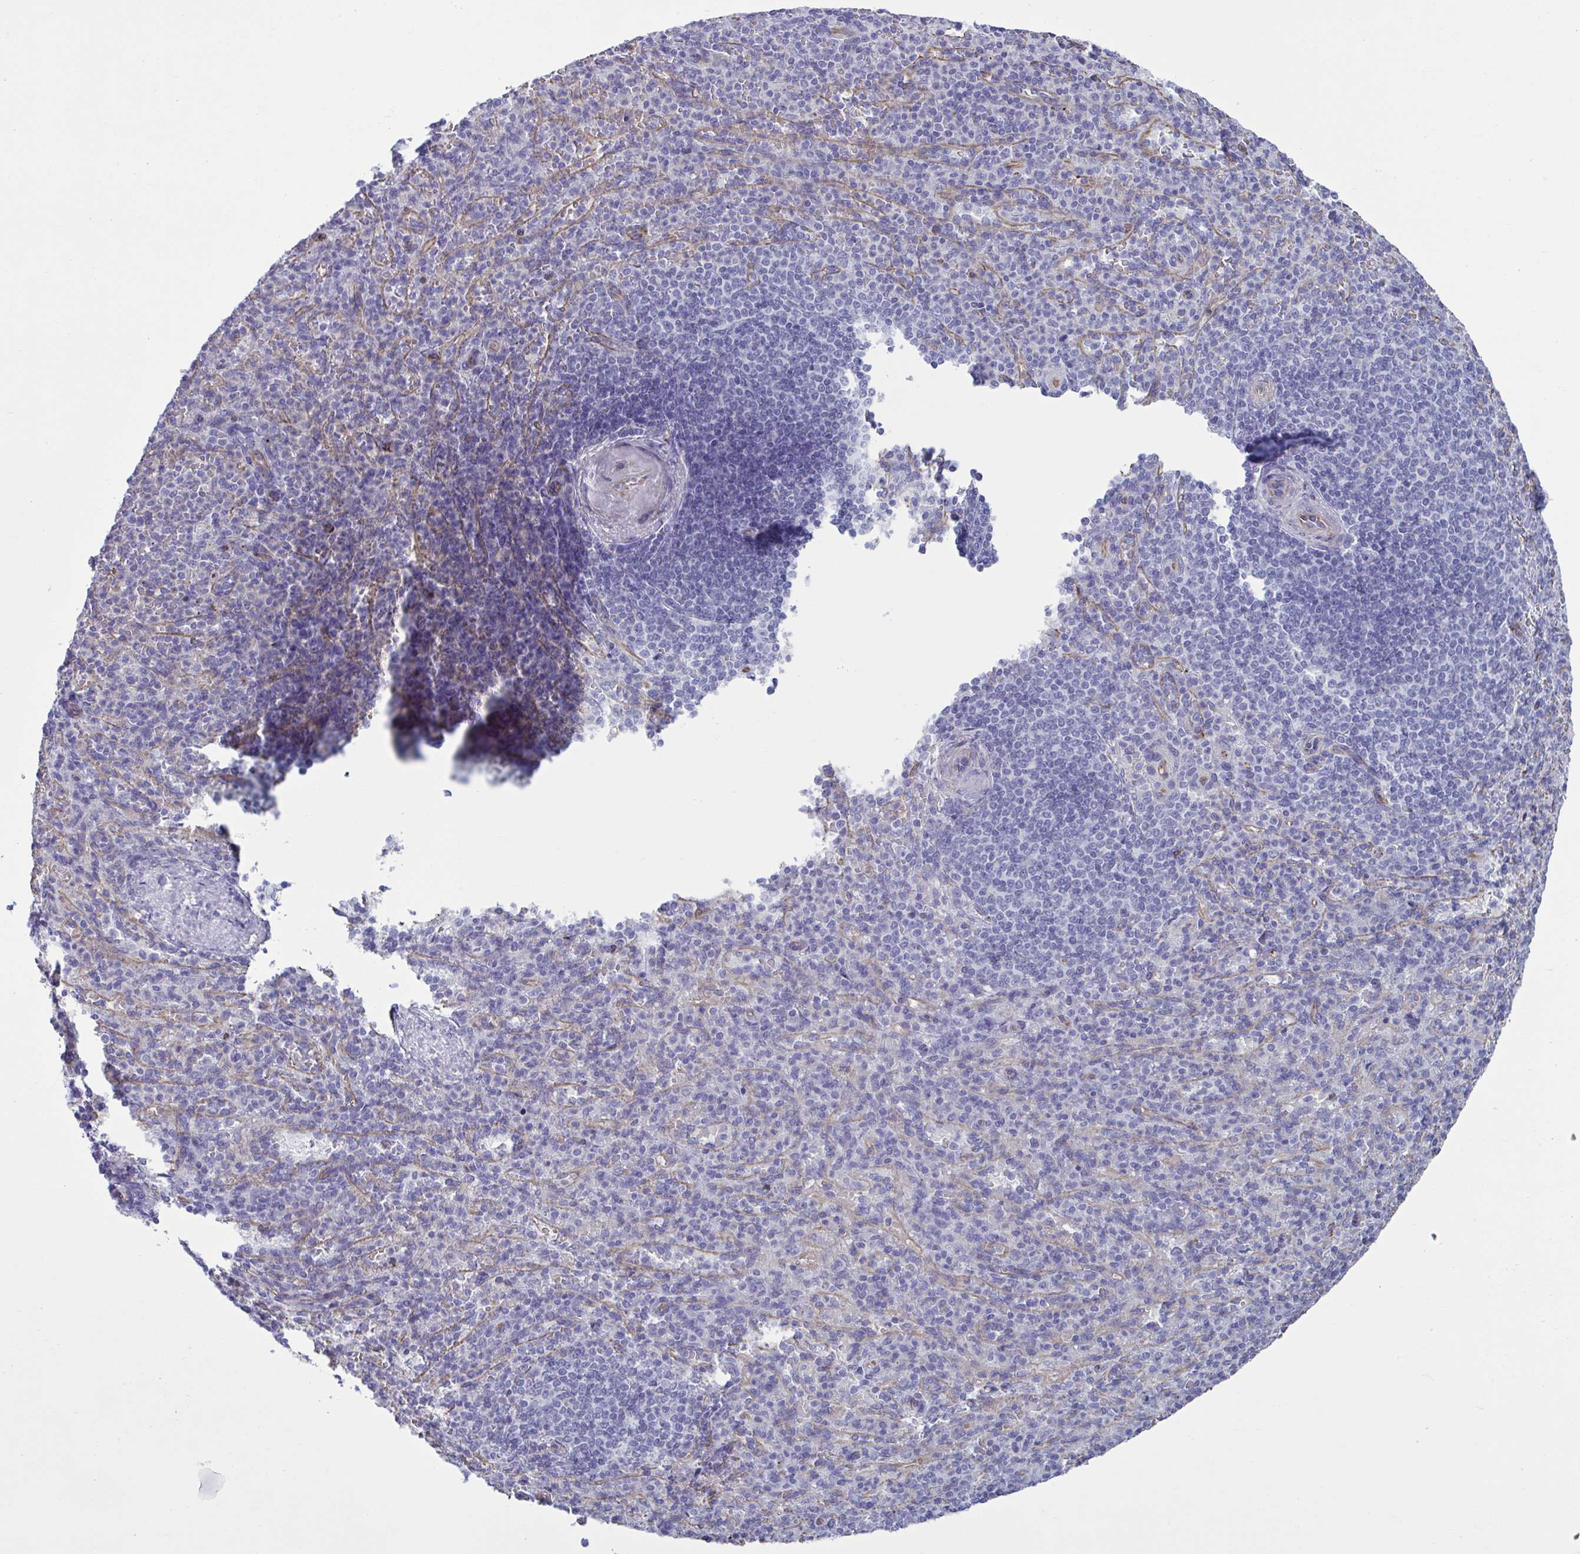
{"staining": {"intensity": "negative", "quantity": "none", "location": "none"}, "tissue": "spleen", "cell_type": "Cells in red pulp", "image_type": "normal", "snomed": [{"axis": "morphology", "description": "Normal tissue, NOS"}, {"axis": "topography", "description": "Spleen"}], "caption": "A photomicrograph of spleen stained for a protein displays no brown staining in cells in red pulp. (DAB IHC, high magnification).", "gene": "TMEM86B", "patient": {"sex": "female", "age": 74}}